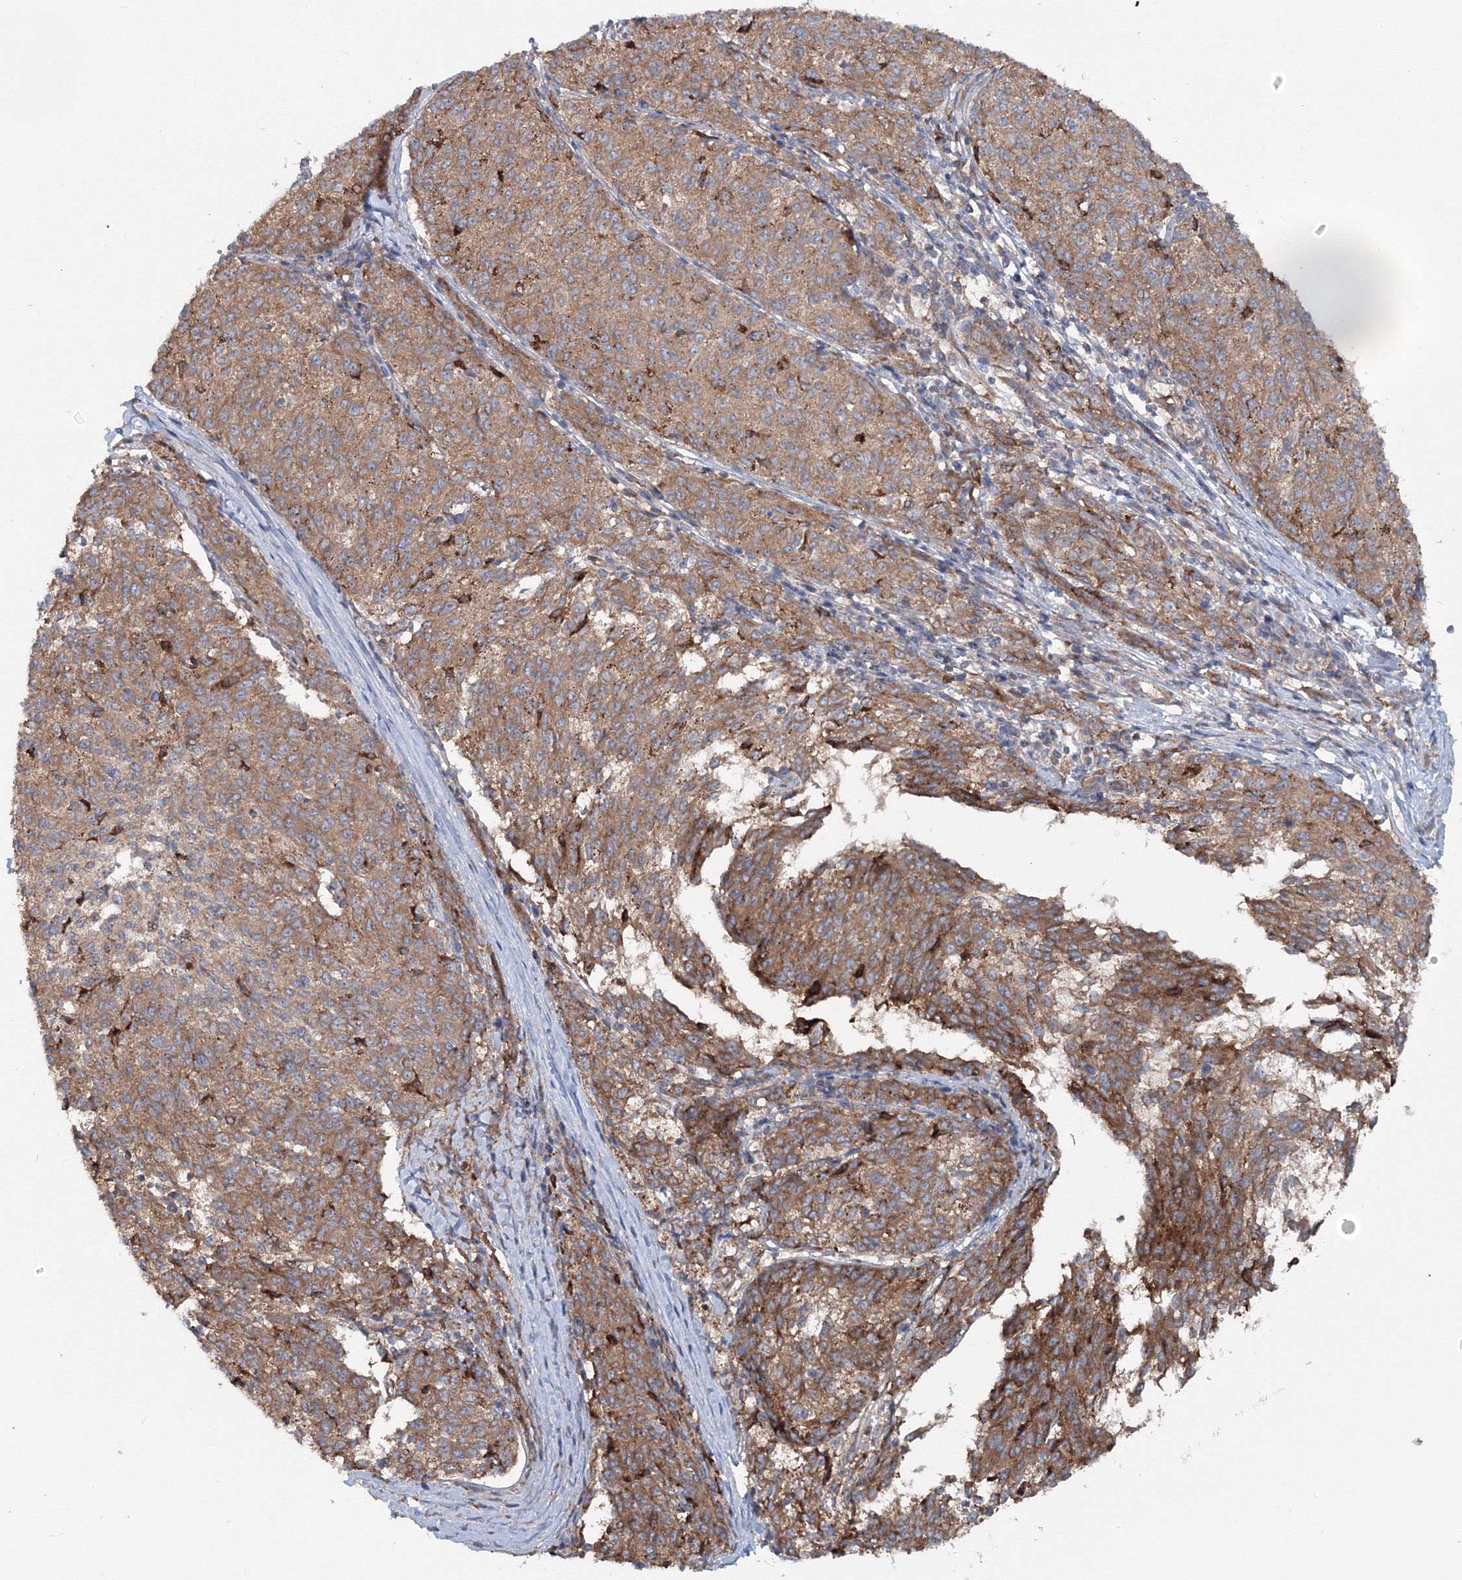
{"staining": {"intensity": "moderate", "quantity": ">75%", "location": "cytoplasmic/membranous"}, "tissue": "melanoma", "cell_type": "Tumor cells", "image_type": "cancer", "snomed": [{"axis": "morphology", "description": "Malignant melanoma, NOS"}, {"axis": "topography", "description": "Skin"}], "caption": "The micrograph reveals a brown stain indicating the presence of a protein in the cytoplasmic/membranous of tumor cells in melanoma.", "gene": "EXOC1", "patient": {"sex": "female", "age": 72}}